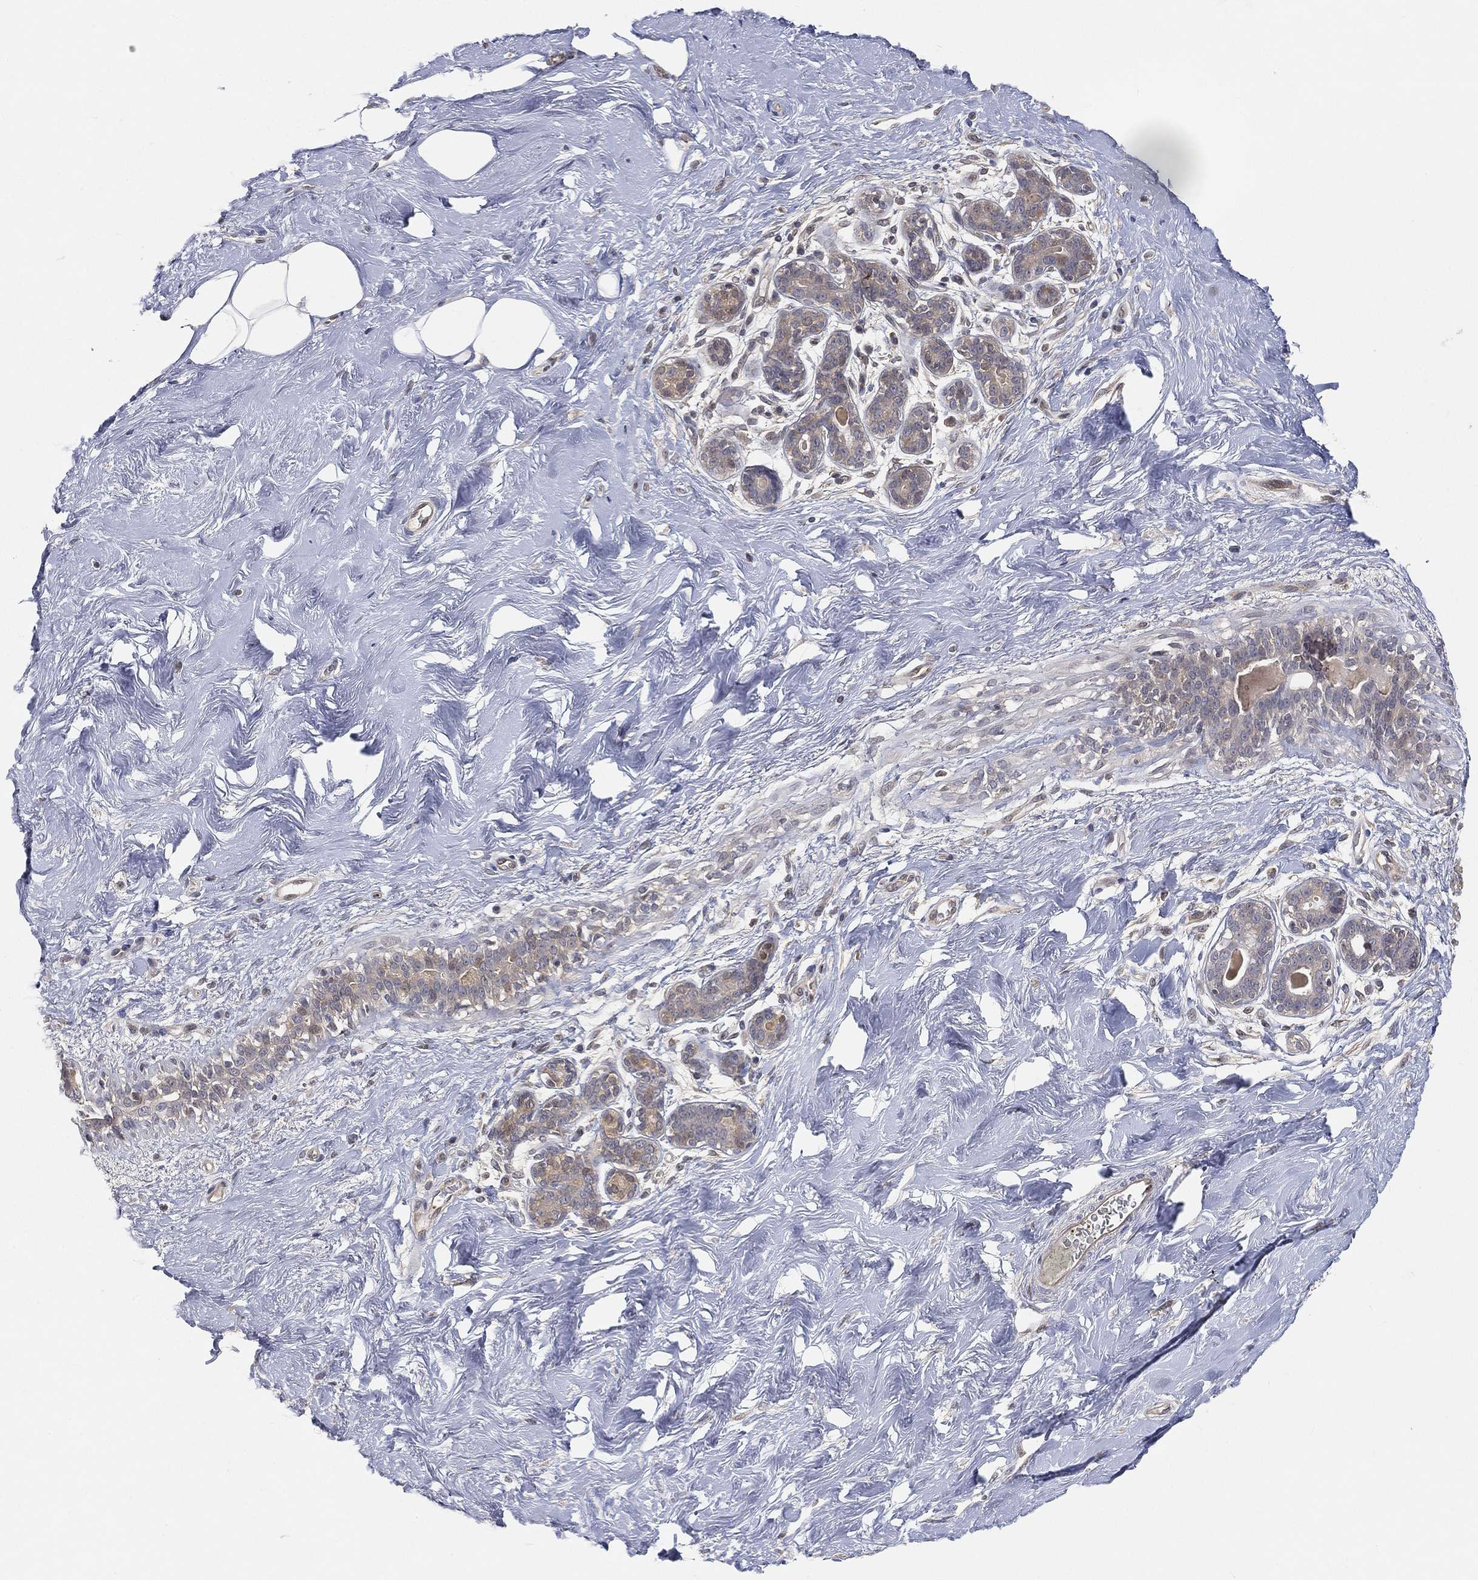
{"staining": {"intensity": "negative", "quantity": "none", "location": "none"}, "tissue": "breast", "cell_type": "Adipocytes", "image_type": "normal", "snomed": [{"axis": "morphology", "description": "Normal tissue, NOS"}, {"axis": "topography", "description": "Breast"}], "caption": "This is an immunohistochemistry (IHC) photomicrograph of unremarkable breast. There is no staining in adipocytes.", "gene": "MAPK1", "patient": {"sex": "female", "age": 43}}